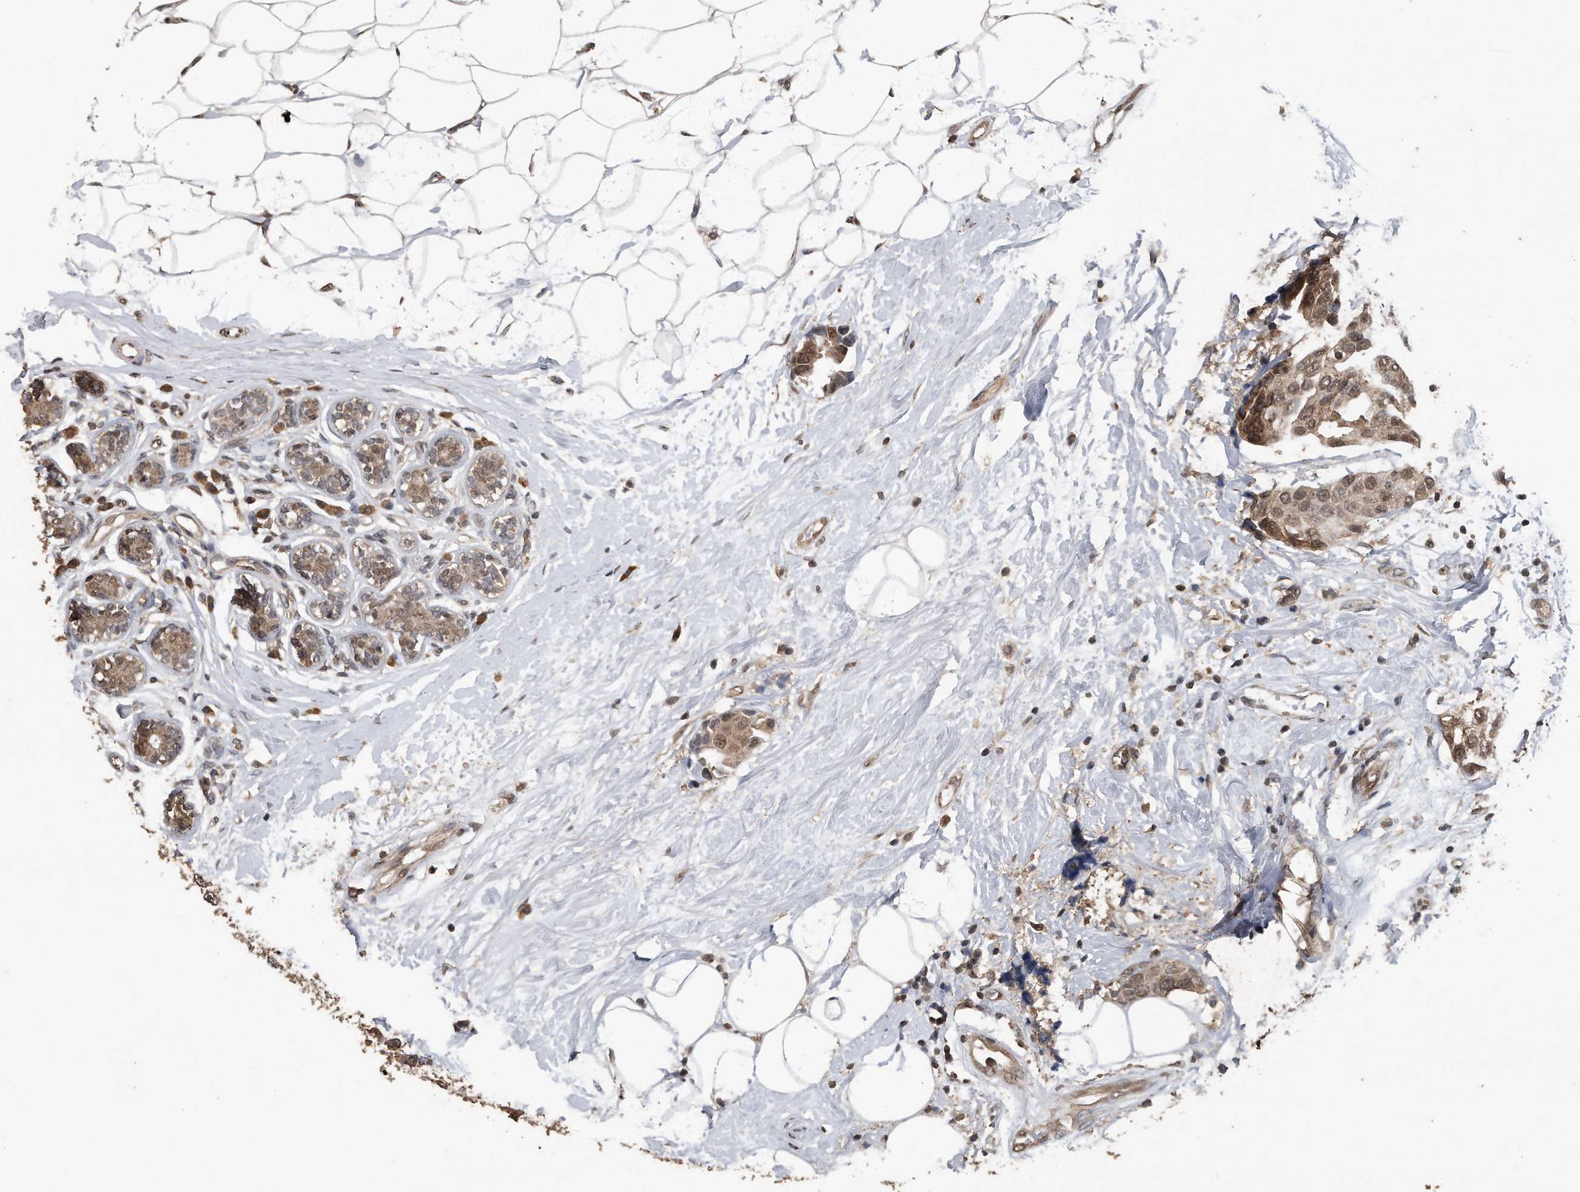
{"staining": {"intensity": "weak", "quantity": ">75%", "location": "cytoplasmic/membranous,nuclear"}, "tissue": "breast cancer", "cell_type": "Tumor cells", "image_type": "cancer", "snomed": [{"axis": "morphology", "description": "Normal tissue, NOS"}, {"axis": "morphology", "description": "Duct carcinoma"}, {"axis": "topography", "description": "Breast"}], "caption": "DAB (3,3'-diaminobenzidine) immunohistochemical staining of human invasive ductal carcinoma (breast) shows weak cytoplasmic/membranous and nuclear protein staining in about >75% of tumor cells.", "gene": "CRYZL1", "patient": {"sex": "female", "age": 39}}